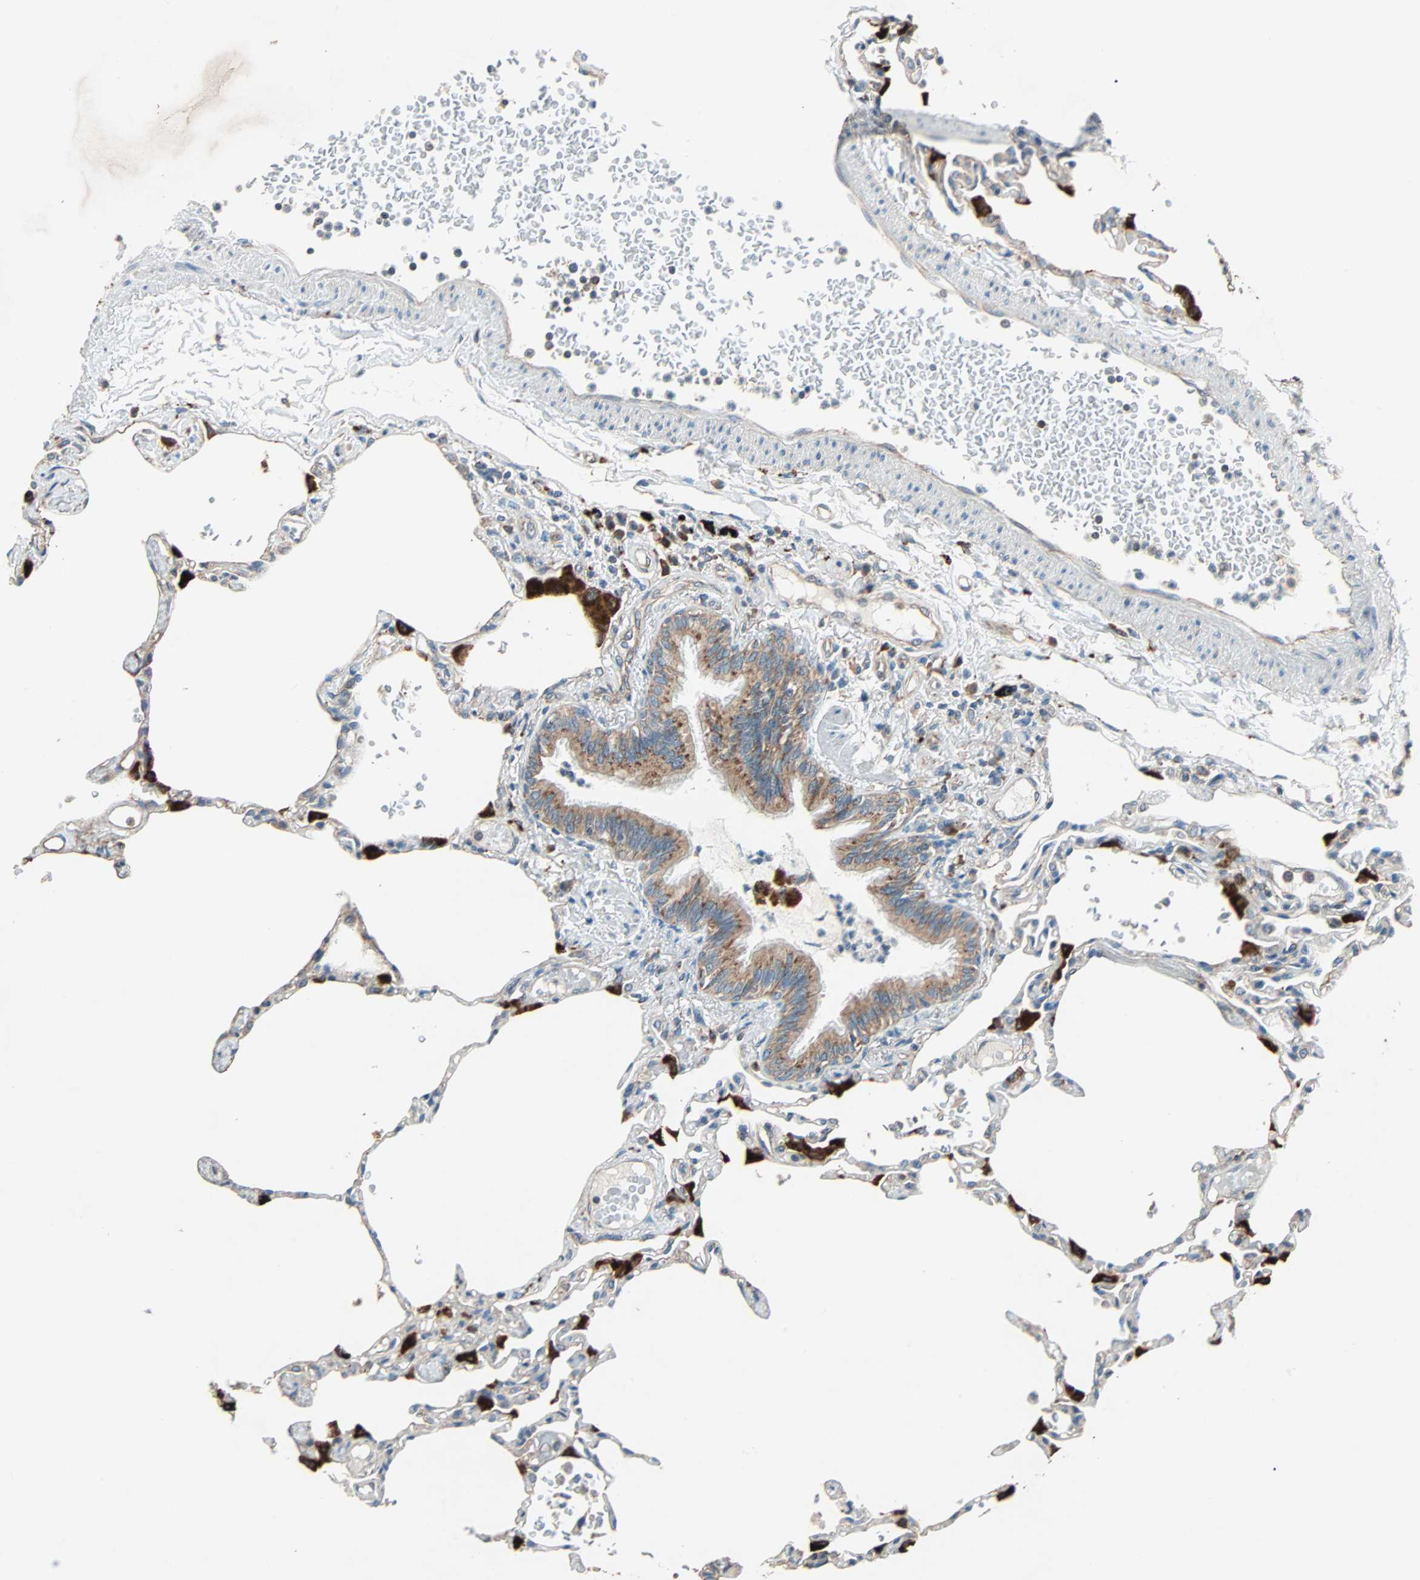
{"staining": {"intensity": "weak", "quantity": ">75%", "location": "cytoplasmic/membranous"}, "tissue": "lung", "cell_type": "Alveolar cells", "image_type": "normal", "snomed": [{"axis": "morphology", "description": "Normal tissue, NOS"}, {"axis": "topography", "description": "Lung"}], "caption": "IHC (DAB) staining of normal lung displays weak cytoplasmic/membranous protein expression in approximately >75% of alveolar cells.", "gene": "PHYH", "patient": {"sex": "female", "age": 49}}